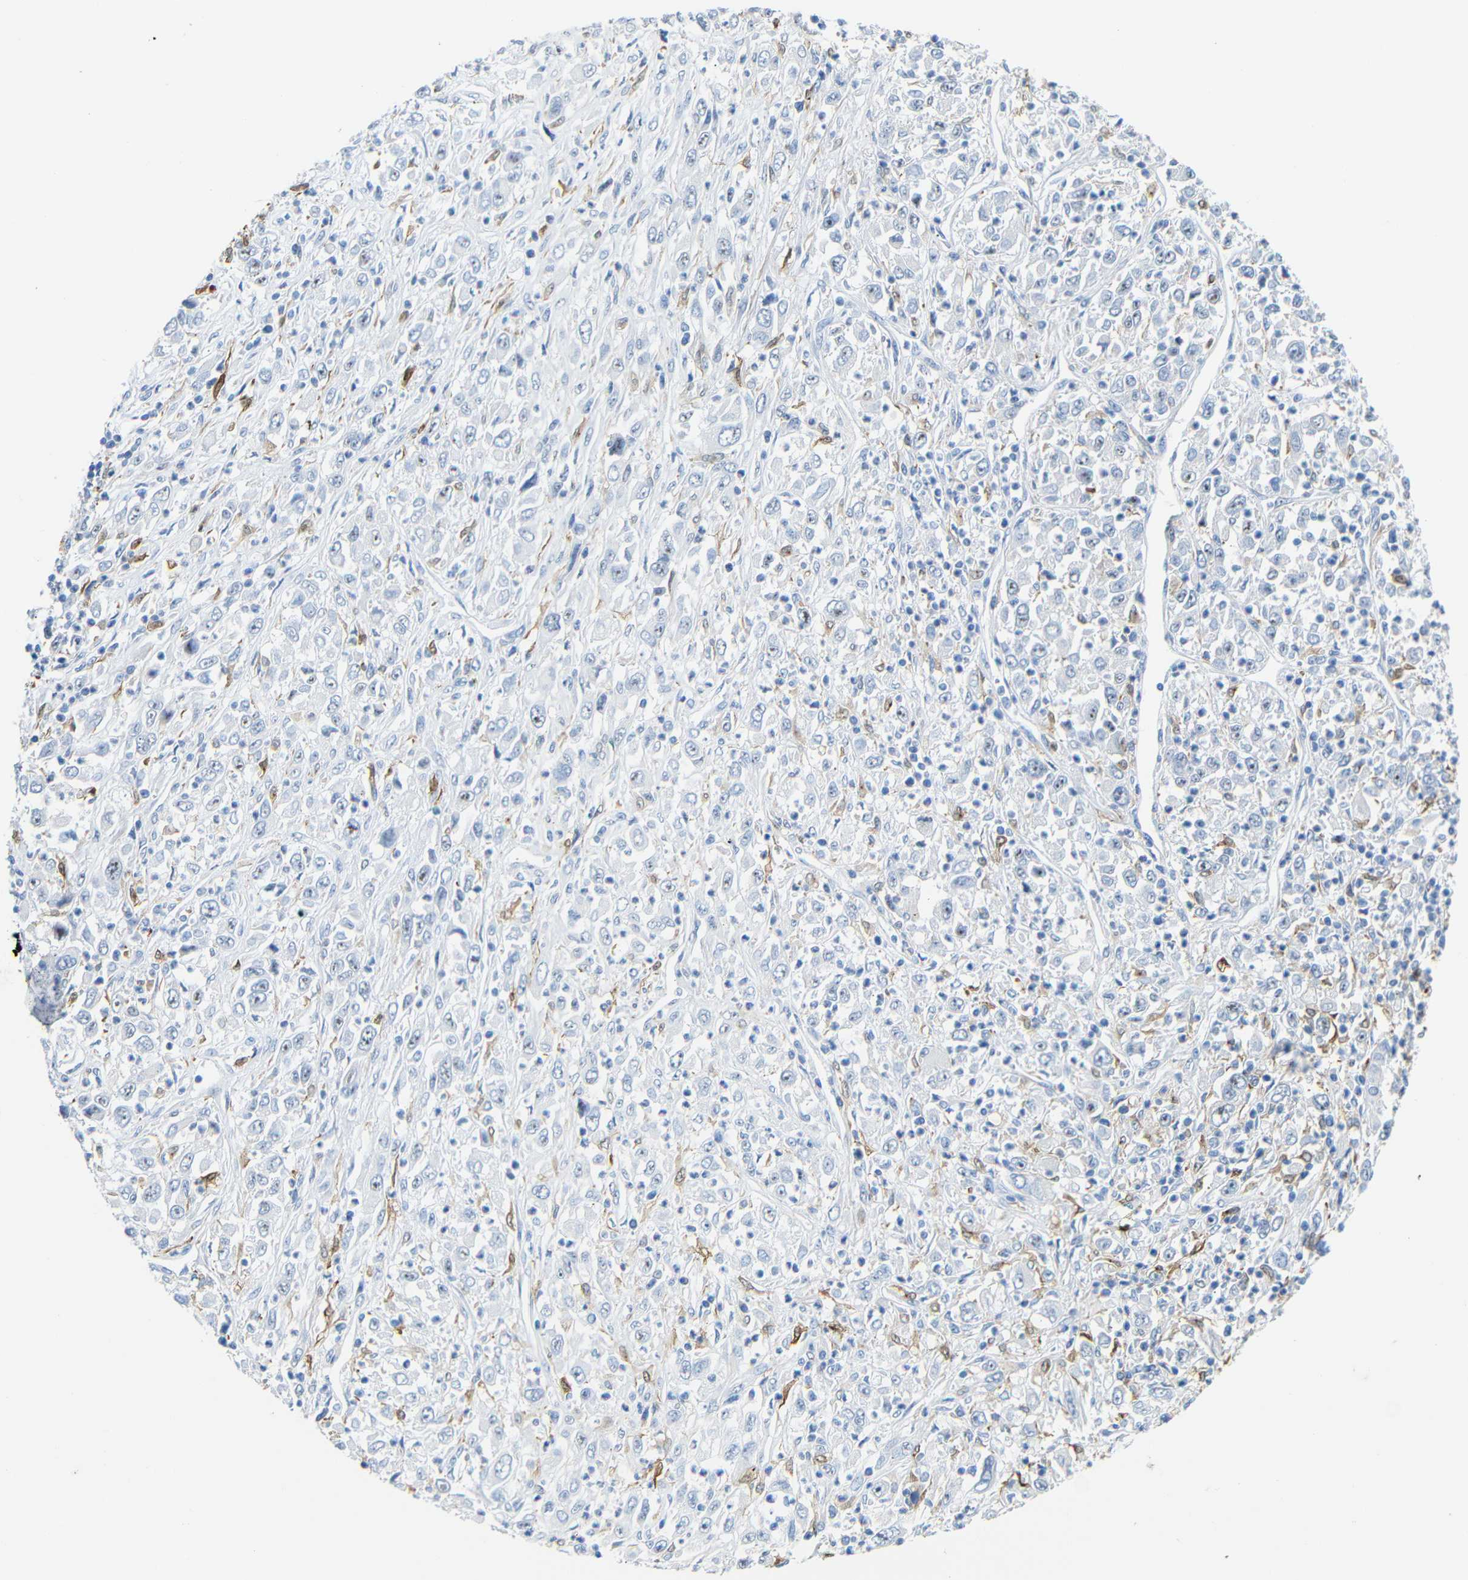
{"staining": {"intensity": "moderate", "quantity": "<25%", "location": "nuclear"}, "tissue": "melanoma", "cell_type": "Tumor cells", "image_type": "cancer", "snomed": [{"axis": "morphology", "description": "Malignant melanoma, Metastatic site"}, {"axis": "topography", "description": "Skin"}], "caption": "Brown immunohistochemical staining in malignant melanoma (metastatic site) exhibits moderate nuclear expression in about <25% of tumor cells.", "gene": "C1orf210", "patient": {"sex": "female", "age": 56}}